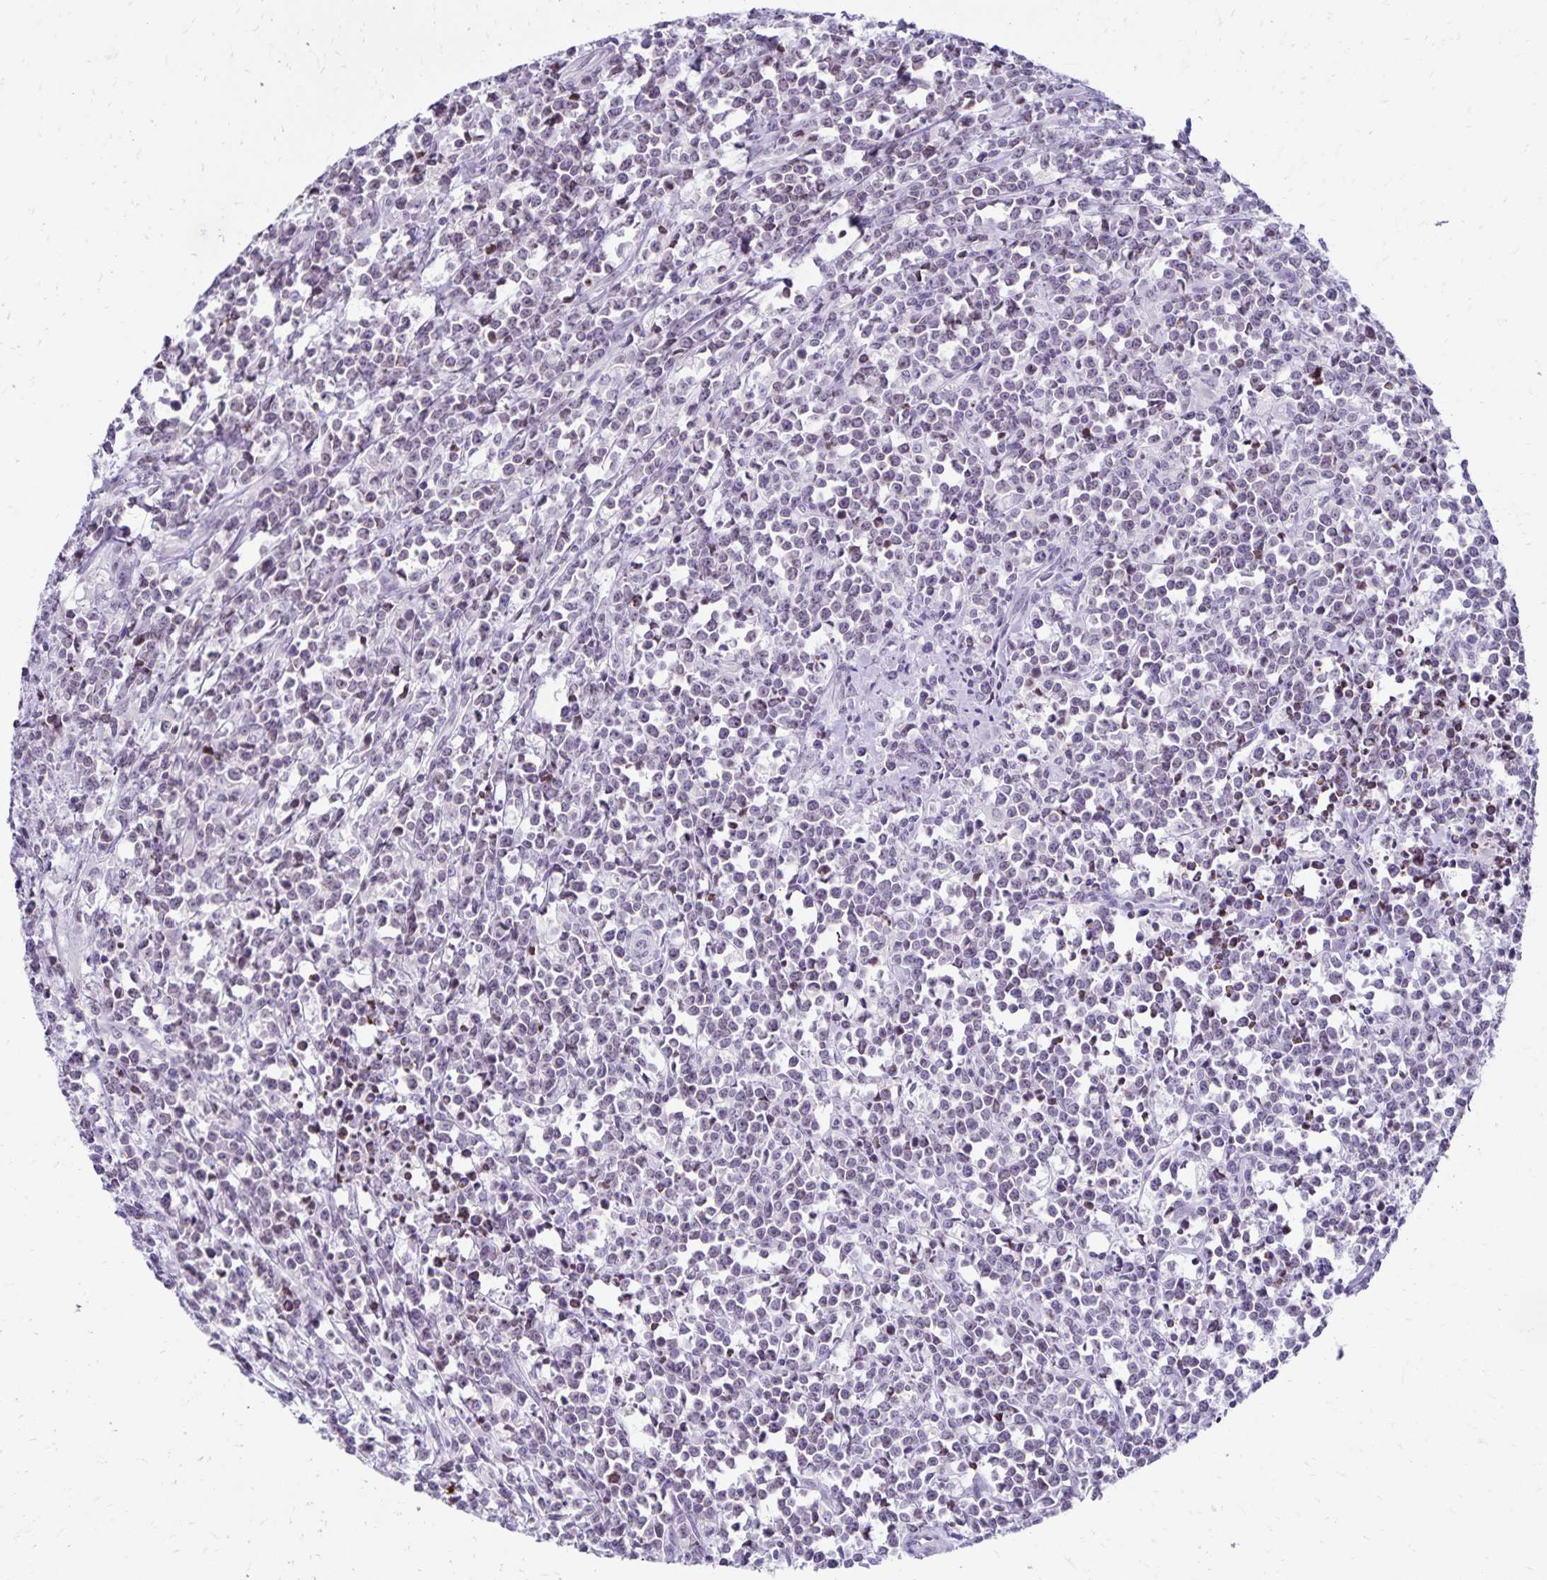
{"staining": {"intensity": "negative", "quantity": "none", "location": "none"}, "tissue": "lymphoma", "cell_type": "Tumor cells", "image_type": "cancer", "snomed": [{"axis": "morphology", "description": "Malignant lymphoma, non-Hodgkin's type, High grade"}, {"axis": "topography", "description": "Small intestine"}], "caption": "This micrograph is of lymphoma stained with IHC to label a protein in brown with the nuclei are counter-stained blue. There is no staining in tumor cells.", "gene": "FAM166C", "patient": {"sex": "female", "age": 56}}